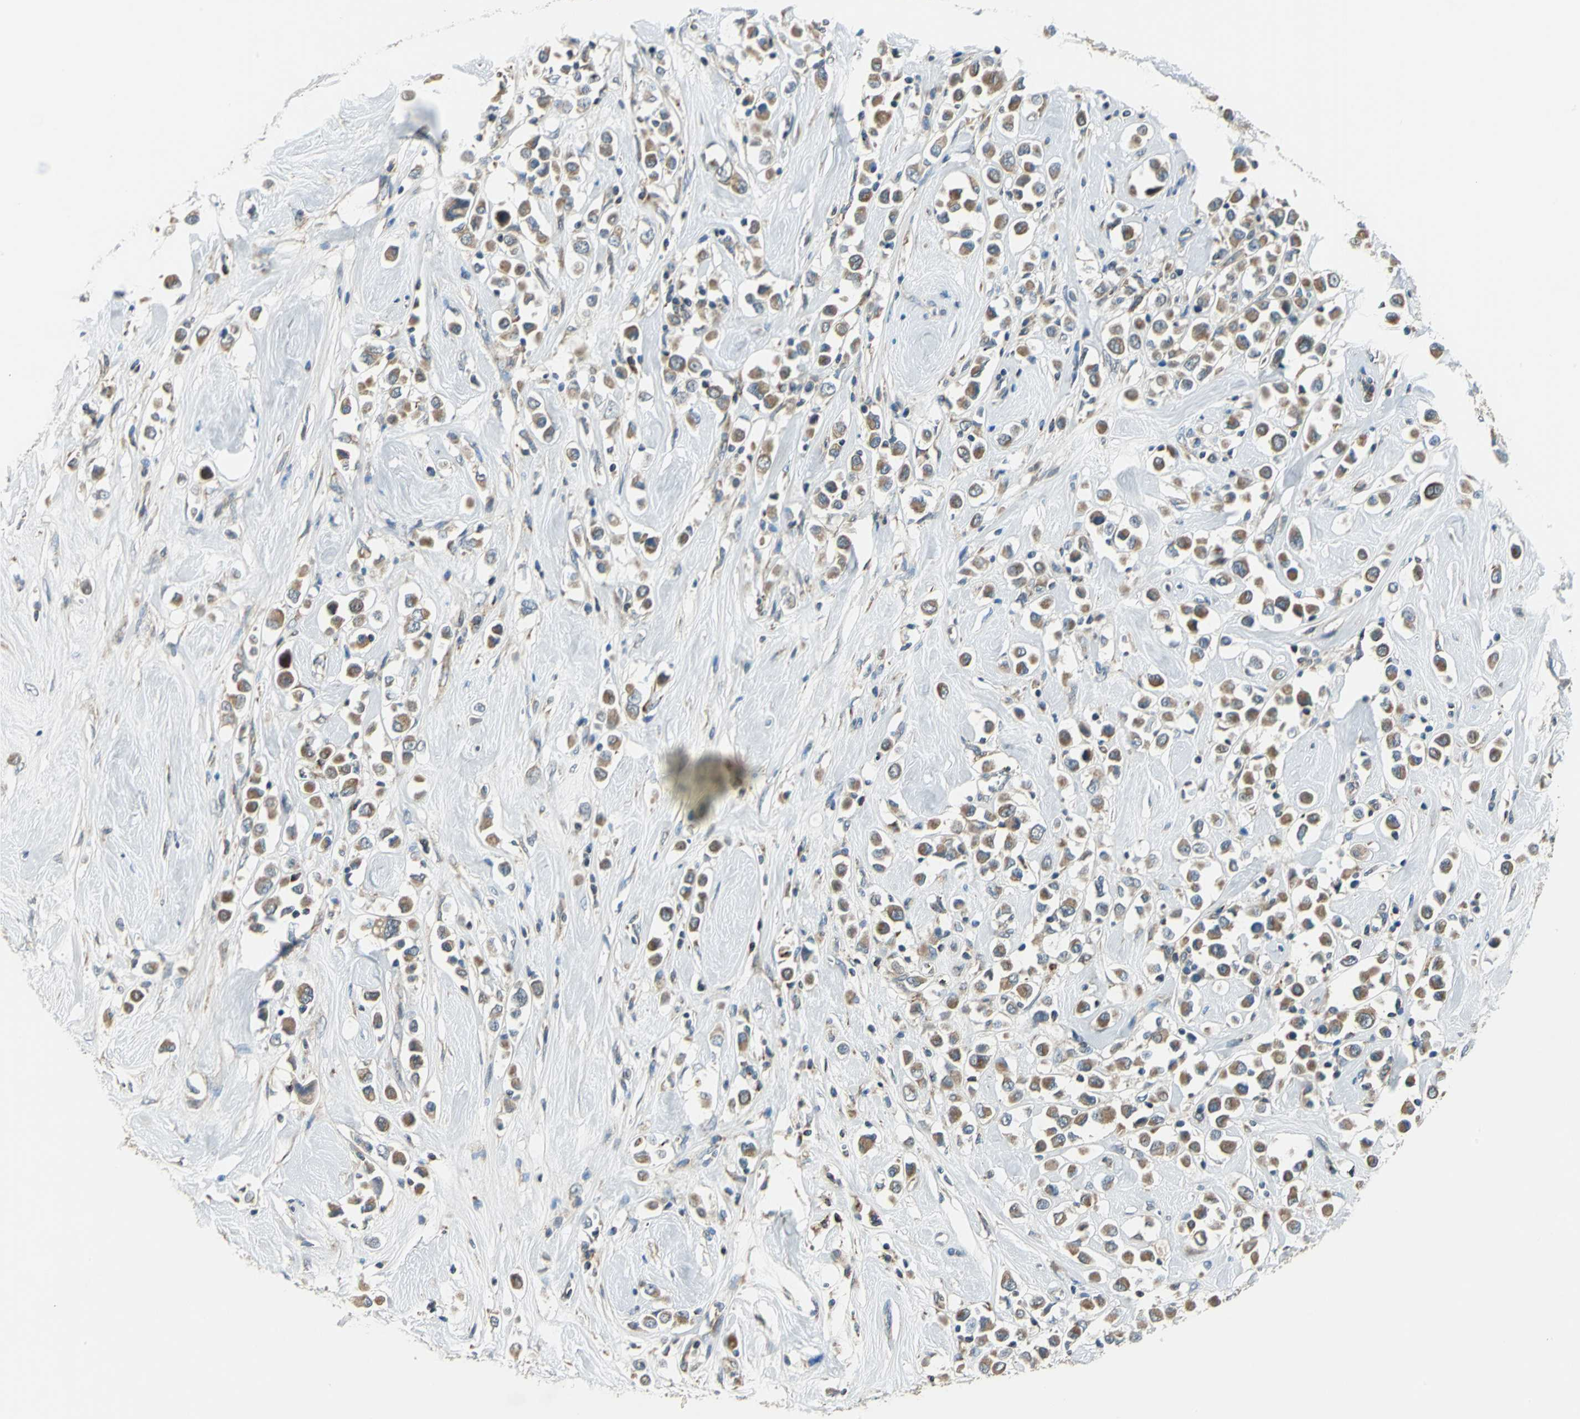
{"staining": {"intensity": "moderate", "quantity": ">75%", "location": "cytoplasmic/membranous"}, "tissue": "breast cancer", "cell_type": "Tumor cells", "image_type": "cancer", "snomed": [{"axis": "morphology", "description": "Duct carcinoma"}, {"axis": "topography", "description": "Breast"}], "caption": "Immunohistochemical staining of human intraductal carcinoma (breast) shows medium levels of moderate cytoplasmic/membranous expression in approximately >75% of tumor cells.", "gene": "TRAK1", "patient": {"sex": "female", "age": 61}}